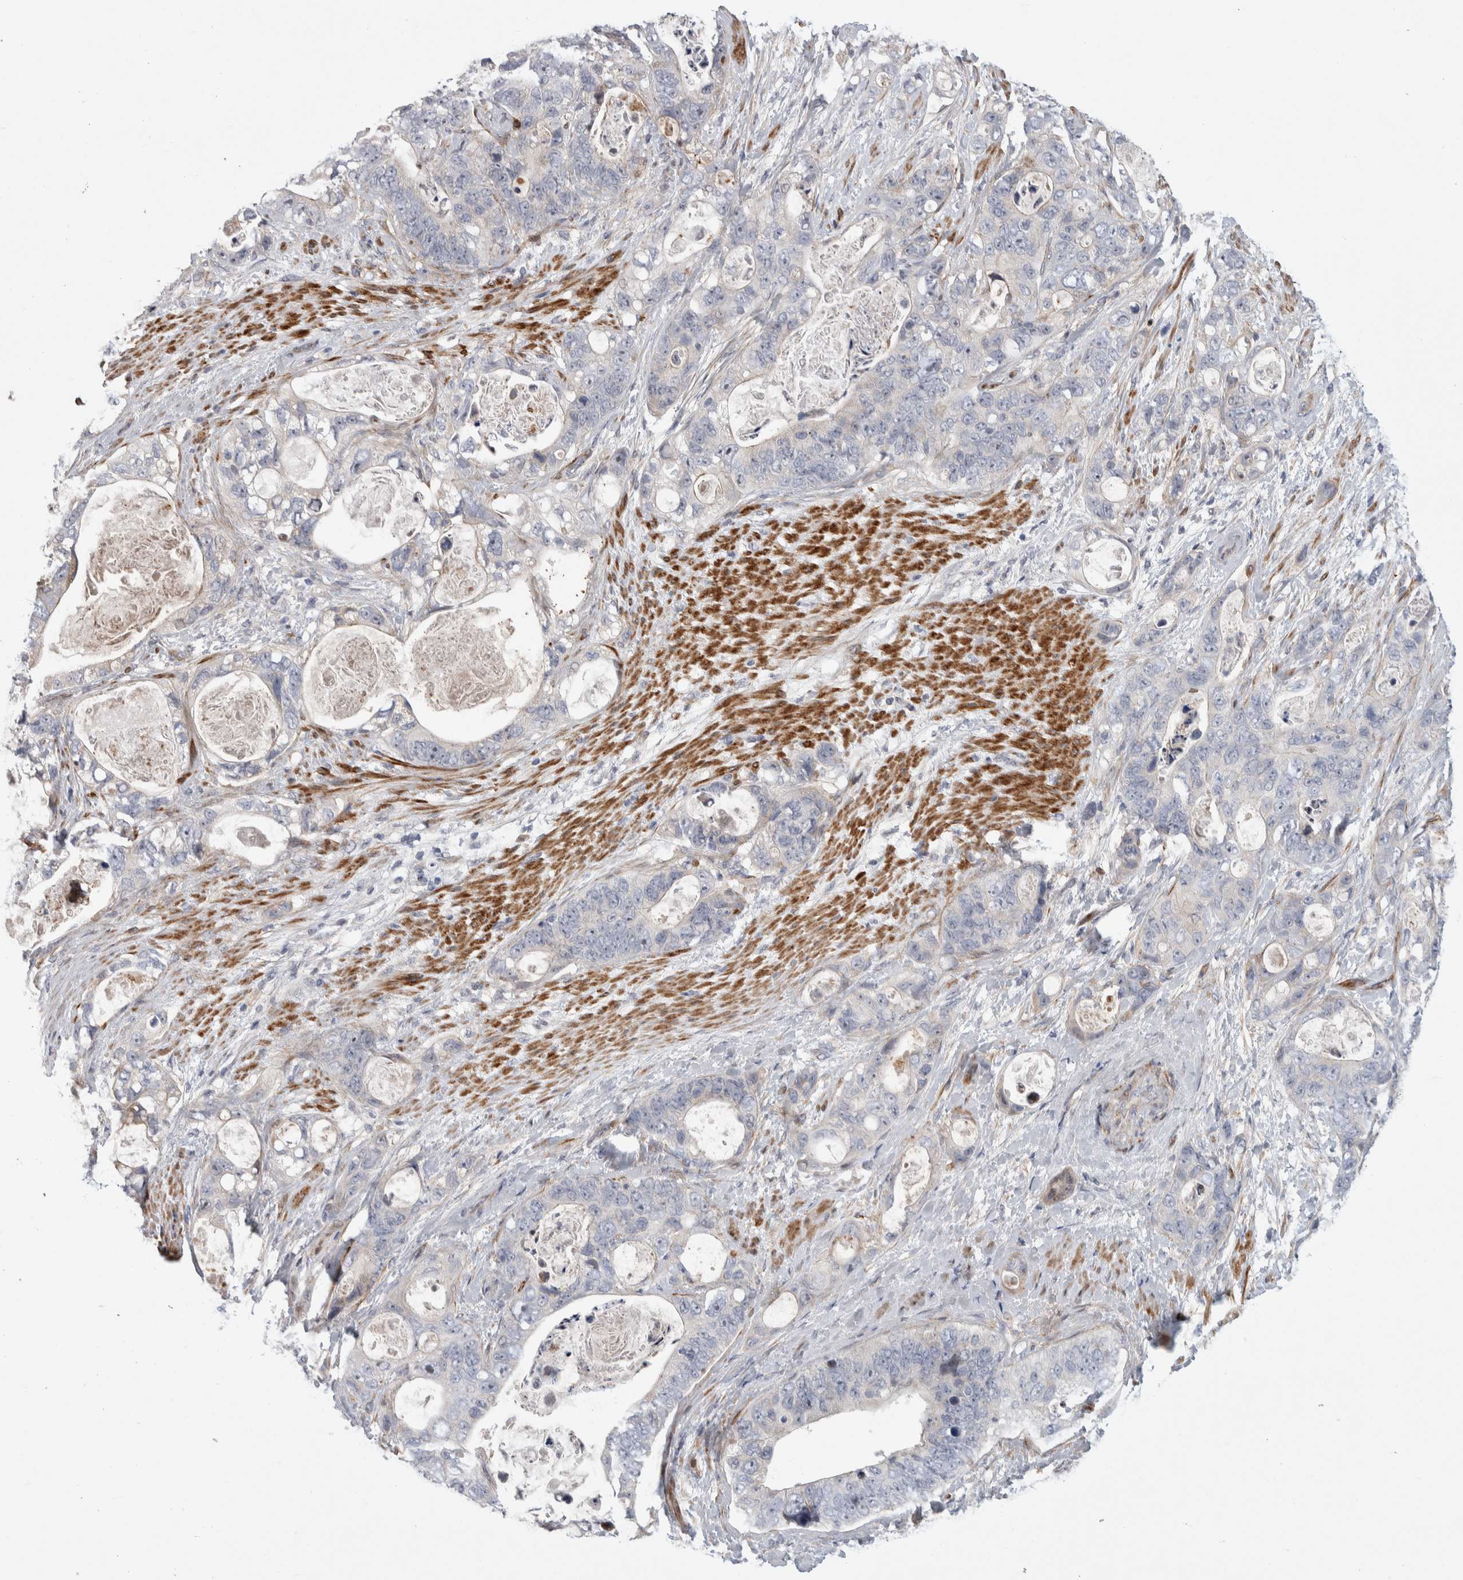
{"staining": {"intensity": "negative", "quantity": "none", "location": "none"}, "tissue": "stomach cancer", "cell_type": "Tumor cells", "image_type": "cancer", "snomed": [{"axis": "morphology", "description": "Normal tissue, NOS"}, {"axis": "morphology", "description": "Adenocarcinoma, NOS"}, {"axis": "topography", "description": "Stomach"}], "caption": "Human stomach adenocarcinoma stained for a protein using IHC displays no expression in tumor cells.", "gene": "PSMG3", "patient": {"sex": "female", "age": 89}}